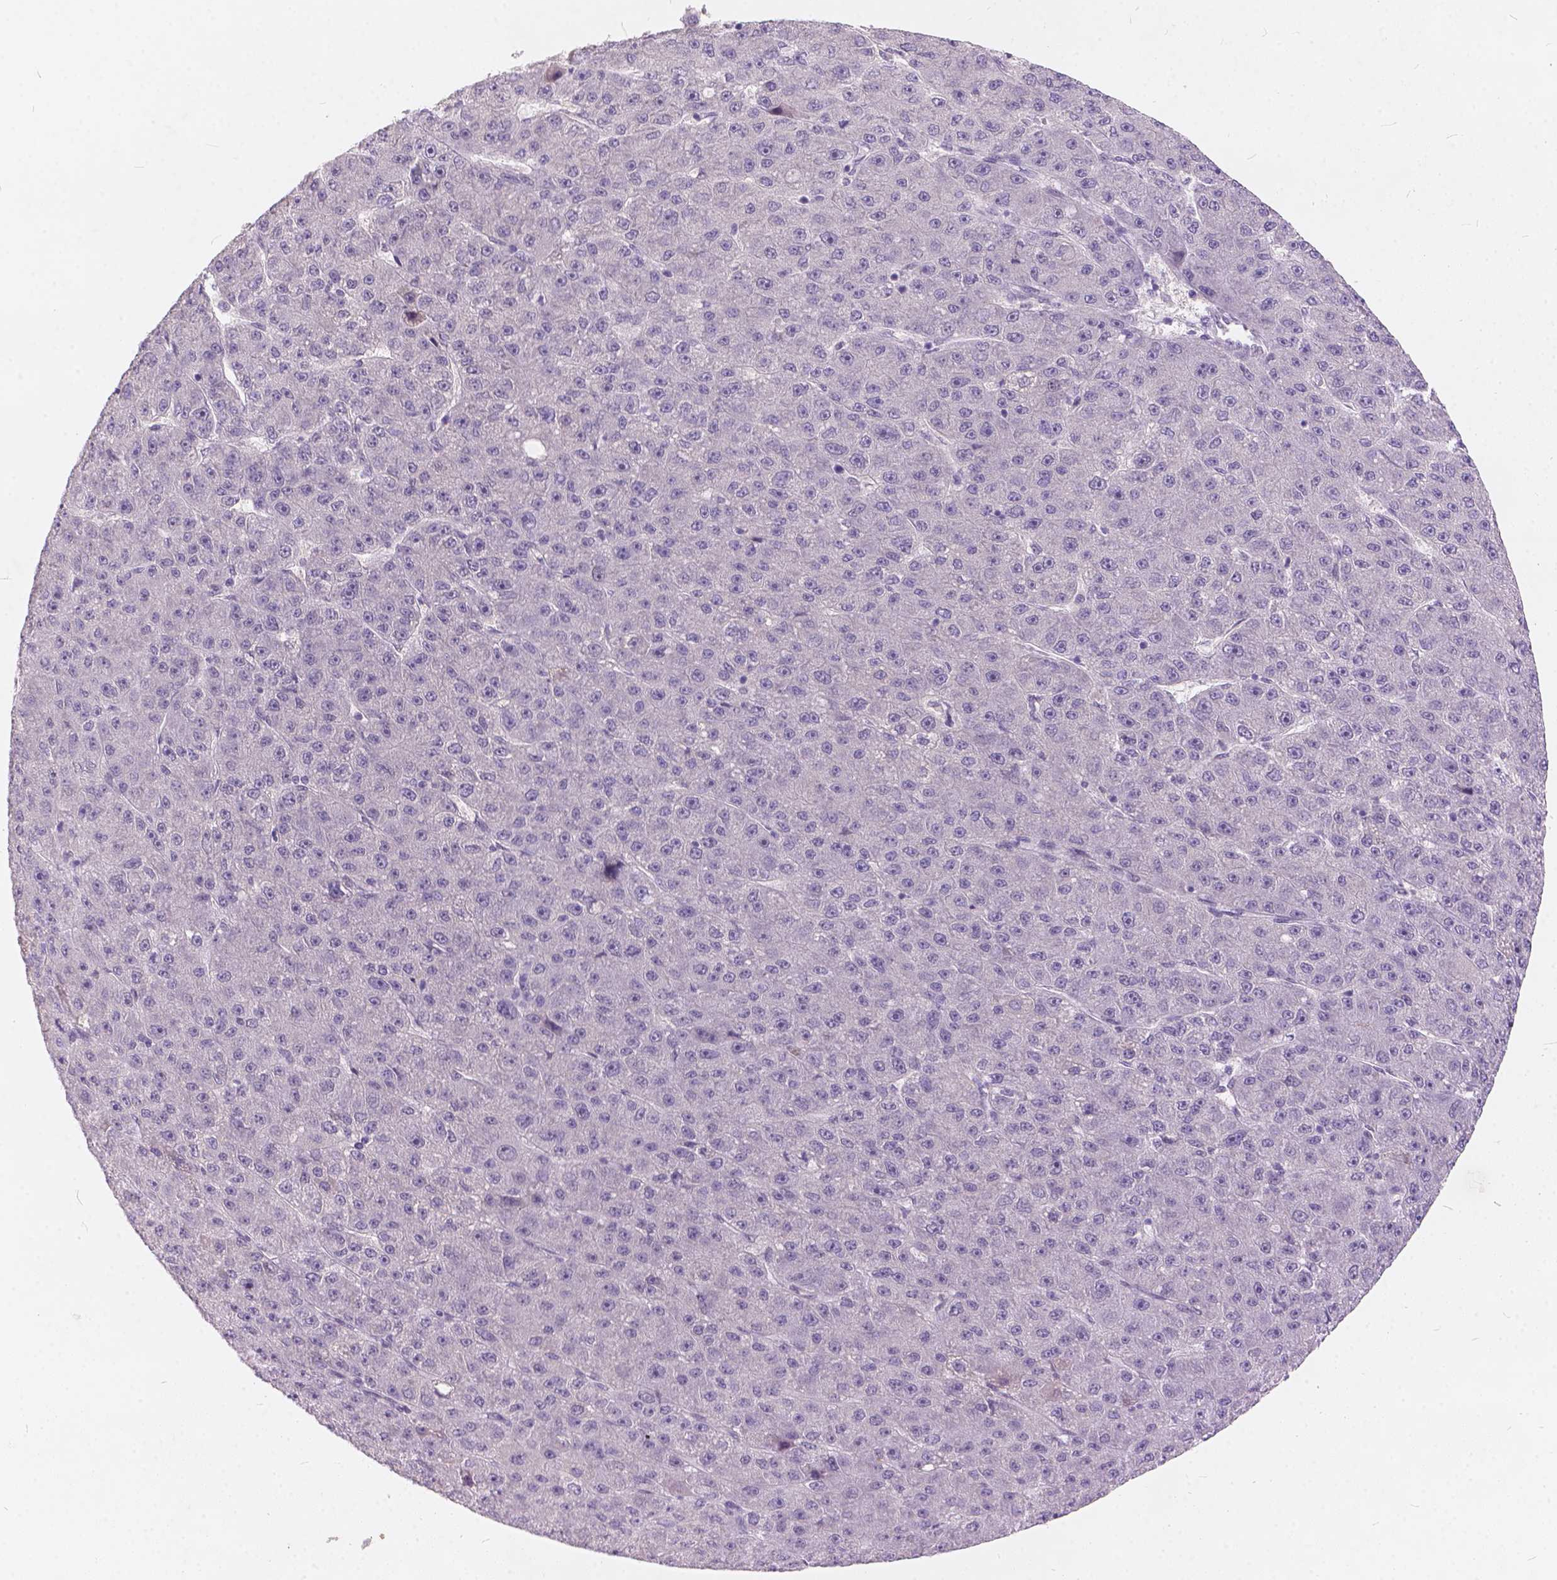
{"staining": {"intensity": "weak", "quantity": "<25%", "location": "nuclear"}, "tissue": "liver cancer", "cell_type": "Tumor cells", "image_type": "cancer", "snomed": [{"axis": "morphology", "description": "Carcinoma, Hepatocellular, NOS"}, {"axis": "topography", "description": "Liver"}], "caption": "There is no significant positivity in tumor cells of liver cancer.", "gene": "FAM53A", "patient": {"sex": "male", "age": 67}}